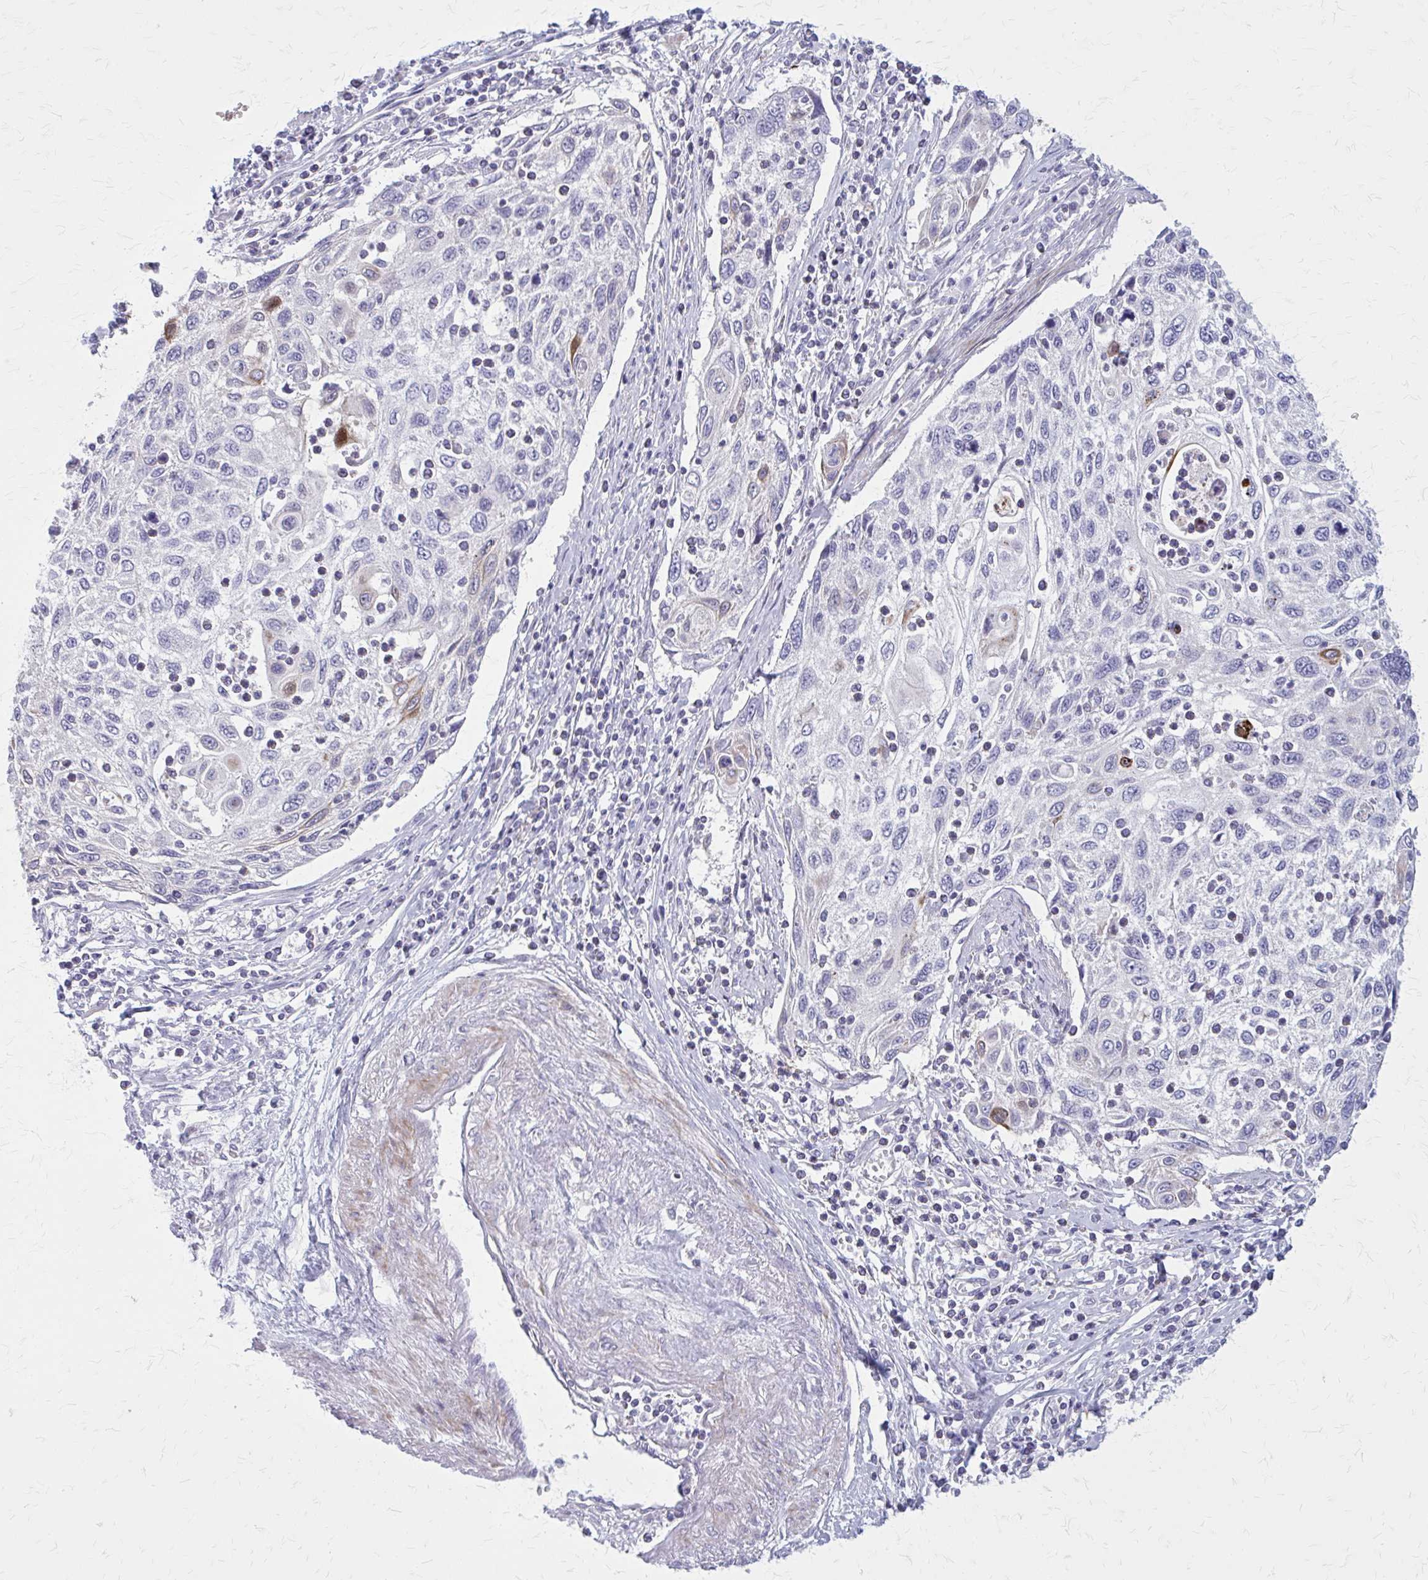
{"staining": {"intensity": "weak", "quantity": "<25%", "location": "cytoplasmic/membranous"}, "tissue": "cervical cancer", "cell_type": "Tumor cells", "image_type": "cancer", "snomed": [{"axis": "morphology", "description": "Squamous cell carcinoma, NOS"}, {"axis": "topography", "description": "Cervix"}], "caption": "Immunohistochemistry (IHC) image of neoplastic tissue: cervical cancer stained with DAB demonstrates no significant protein positivity in tumor cells. (DAB (3,3'-diaminobenzidine) immunohistochemistry (IHC), high magnification).", "gene": "PITPNM1", "patient": {"sex": "female", "age": 70}}